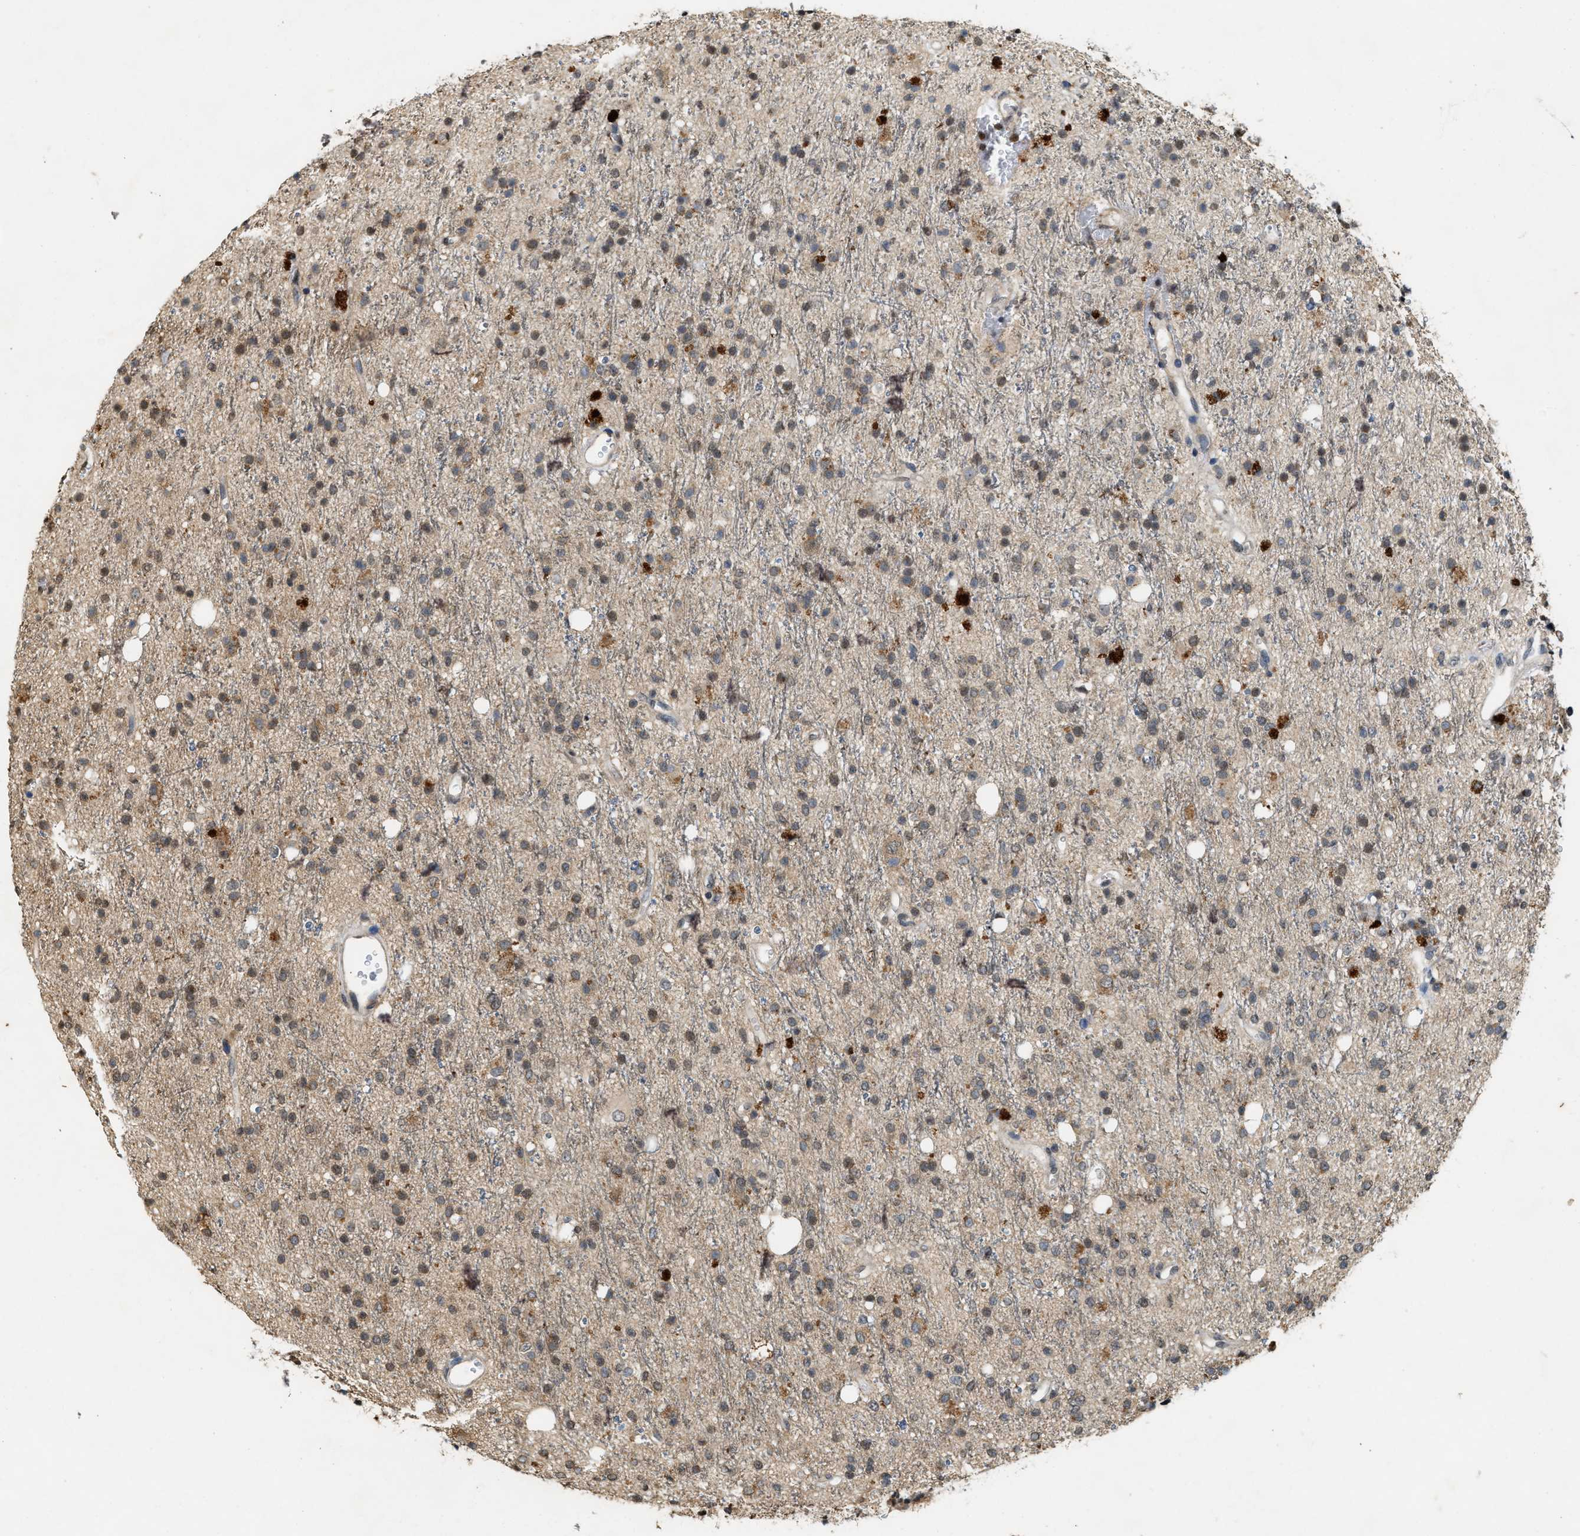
{"staining": {"intensity": "weak", "quantity": "25%-75%", "location": "cytoplasmic/membranous"}, "tissue": "glioma", "cell_type": "Tumor cells", "image_type": "cancer", "snomed": [{"axis": "morphology", "description": "Glioma, malignant, High grade"}, {"axis": "topography", "description": "Brain"}], "caption": "Immunohistochemical staining of malignant high-grade glioma demonstrates low levels of weak cytoplasmic/membranous protein positivity in approximately 25%-75% of tumor cells. The staining was performed using DAB (3,3'-diaminobenzidine) to visualize the protein expression in brown, while the nuclei were stained in blue with hematoxylin (Magnification: 20x).", "gene": "KIF21A", "patient": {"sex": "male", "age": 47}}